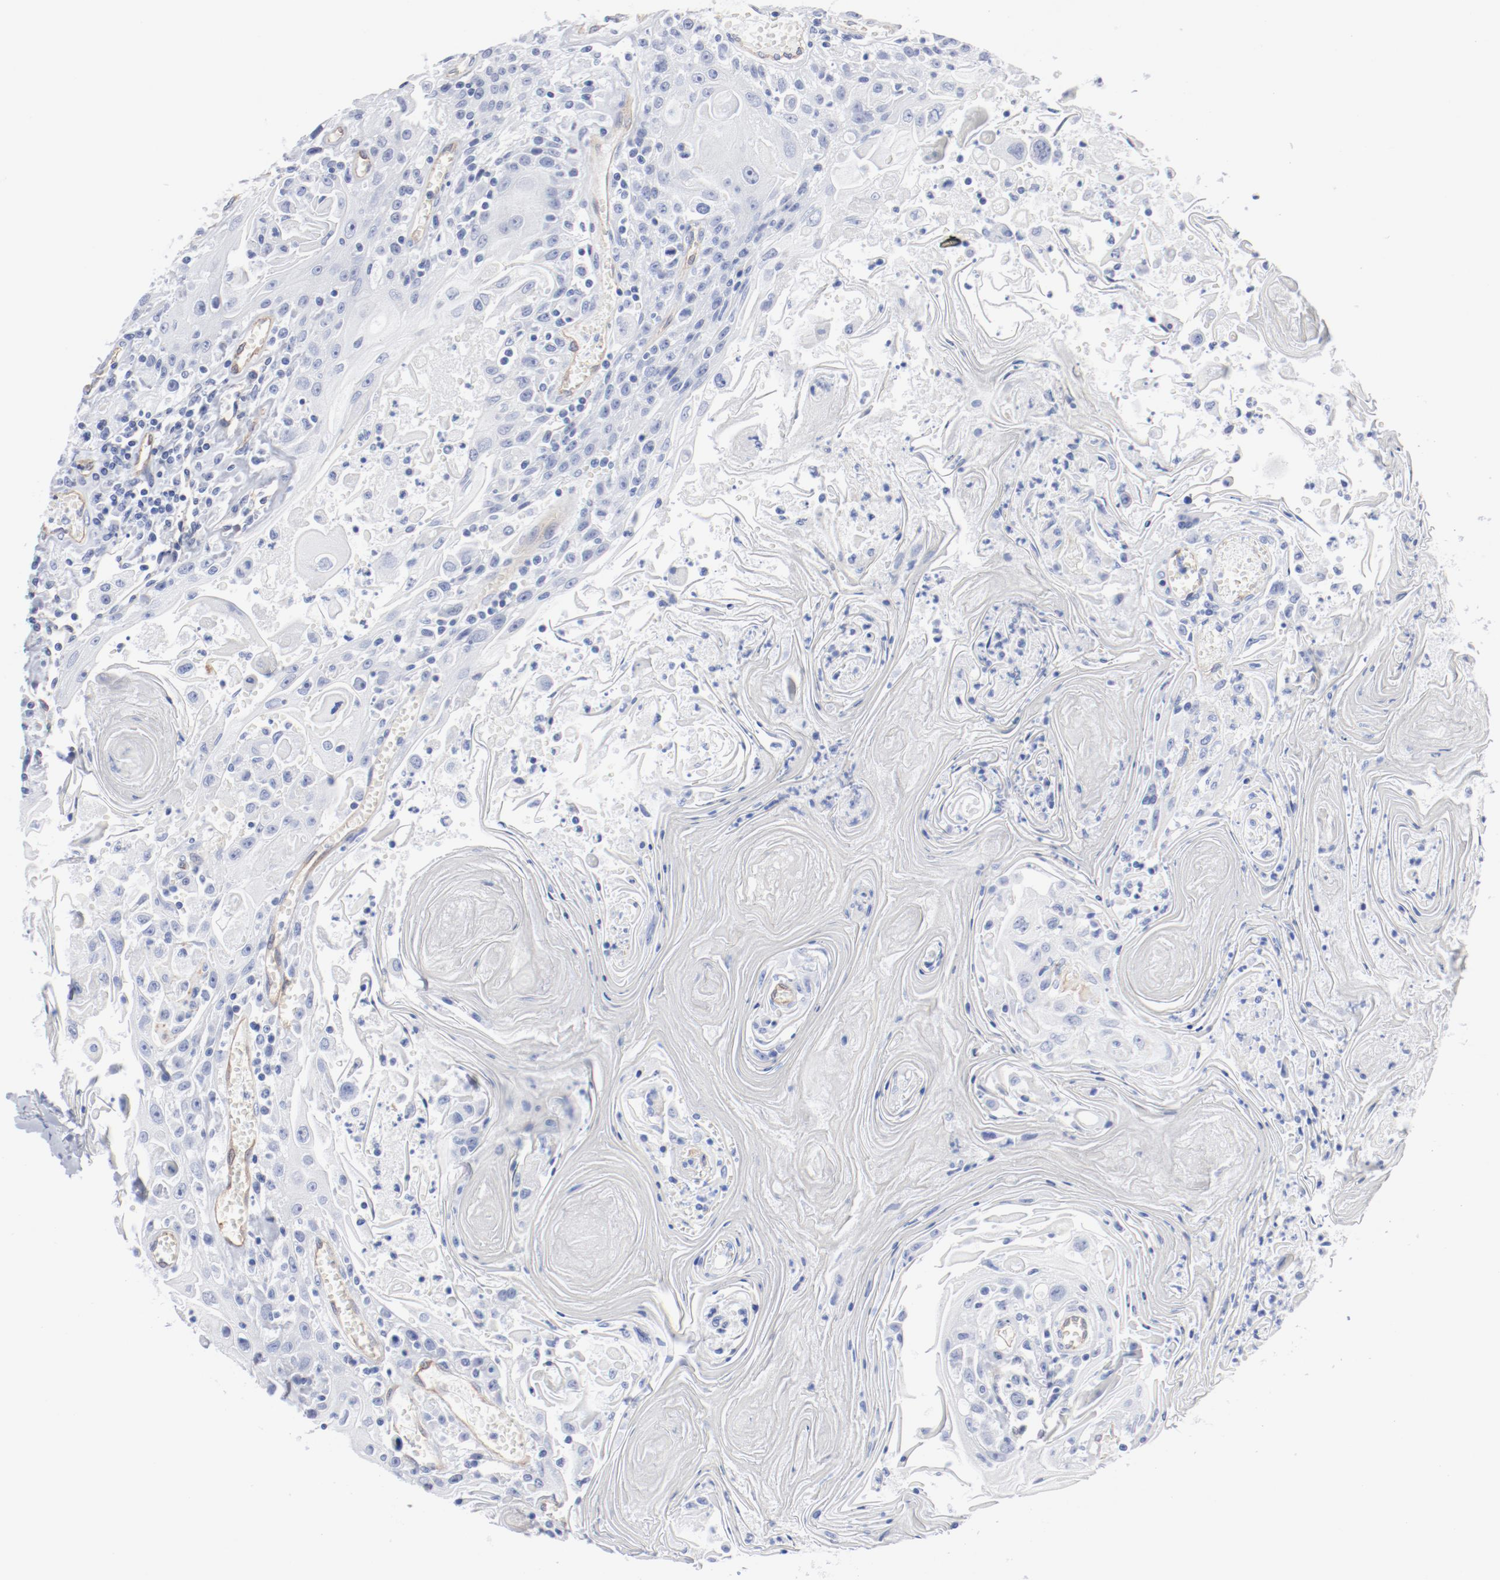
{"staining": {"intensity": "negative", "quantity": "none", "location": "none"}, "tissue": "head and neck cancer", "cell_type": "Tumor cells", "image_type": "cancer", "snomed": [{"axis": "morphology", "description": "Squamous cell carcinoma, NOS"}, {"axis": "topography", "description": "Oral tissue"}, {"axis": "topography", "description": "Head-Neck"}], "caption": "Tumor cells show no significant protein positivity in head and neck cancer.", "gene": "SHANK3", "patient": {"sex": "female", "age": 76}}